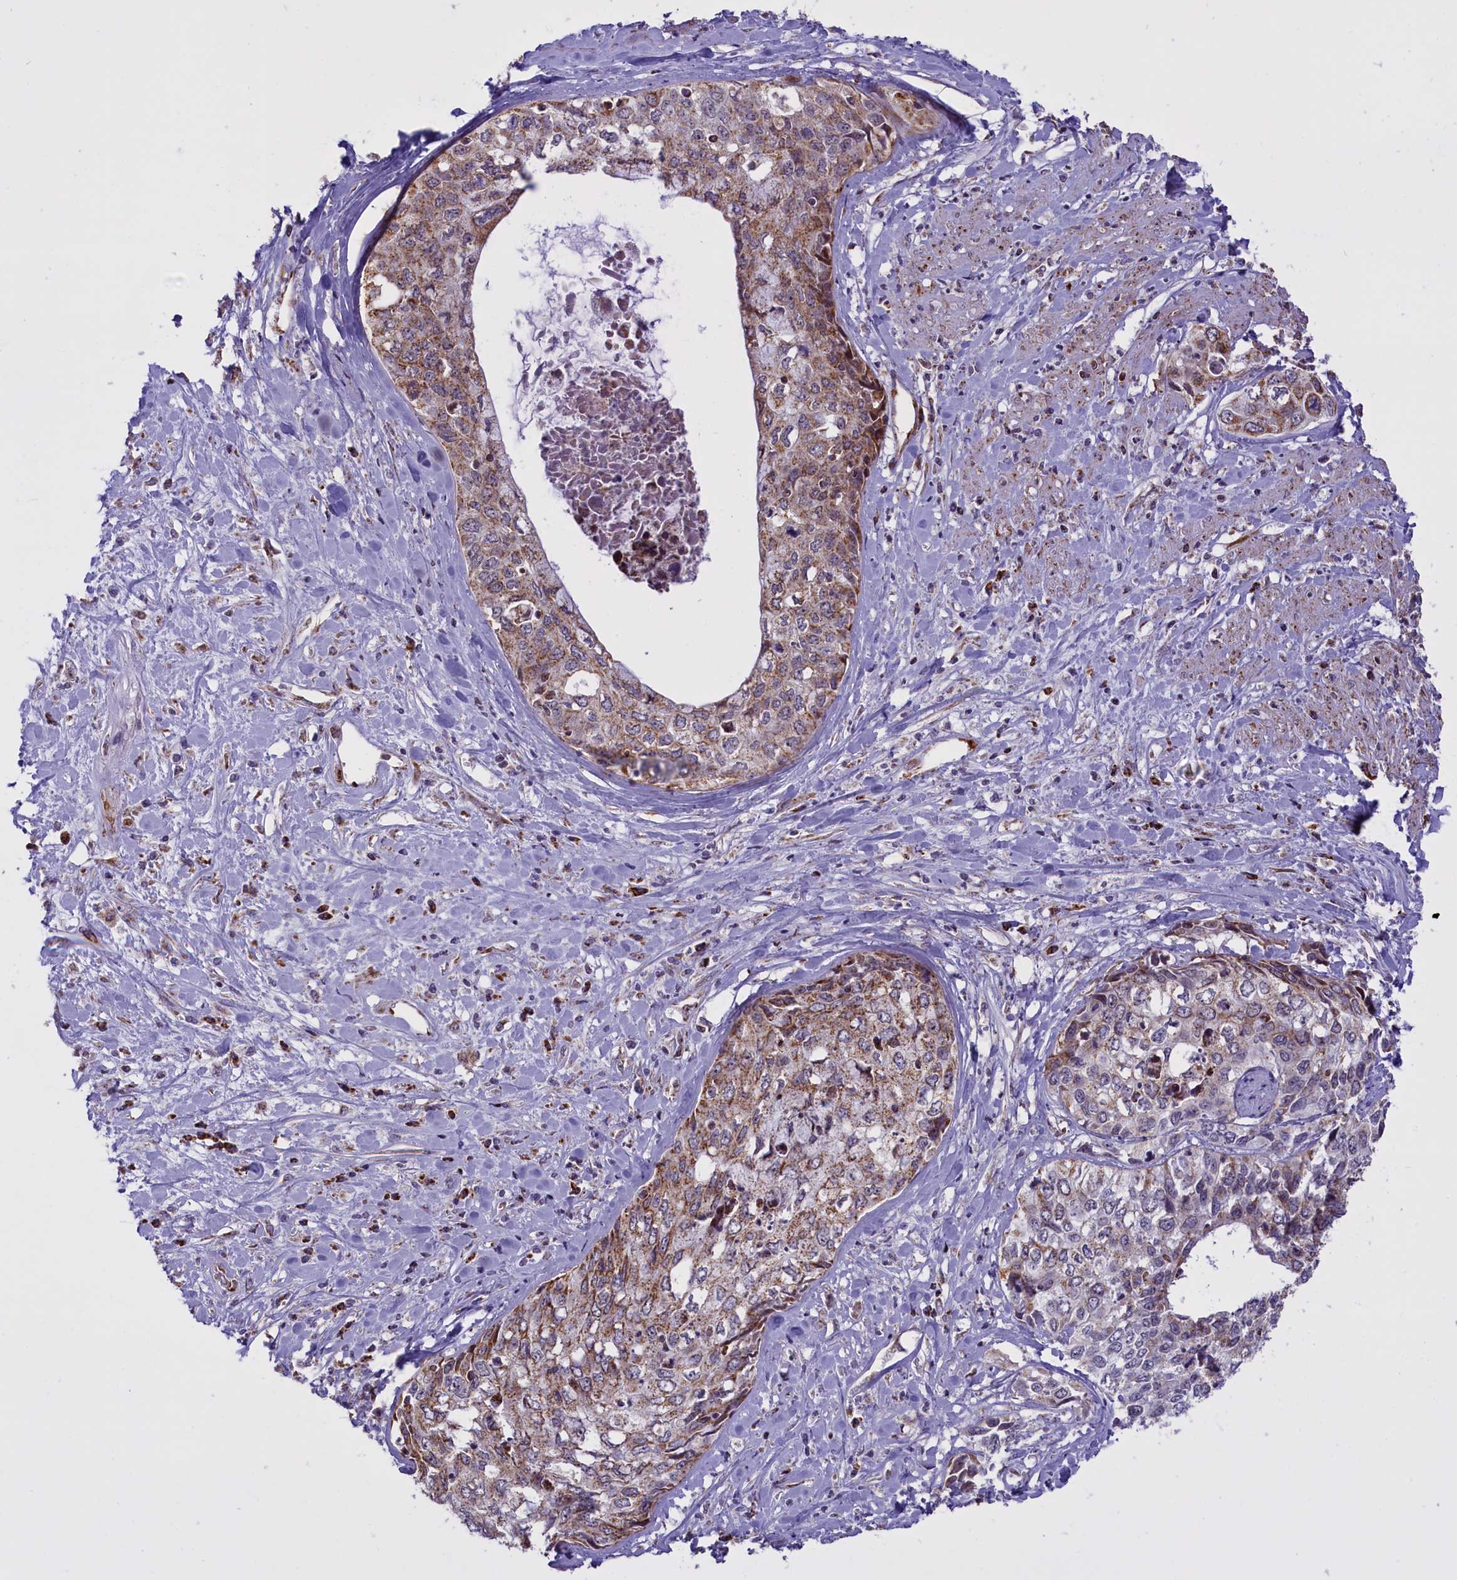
{"staining": {"intensity": "moderate", "quantity": "25%-75%", "location": "cytoplasmic/membranous"}, "tissue": "cervical cancer", "cell_type": "Tumor cells", "image_type": "cancer", "snomed": [{"axis": "morphology", "description": "Squamous cell carcinoma, NOS"}, {"axis": "topography", "description": "Cervix"}], "caption": "Protein analysis of squamous cell carcinoma (cervical) tissue reveals moderate cytoplasmic/membranous staining in approximately 25%-75% of tumor cells.", "gene": "NDUFS5", "patient": {"sex": "female", "age": 31}}